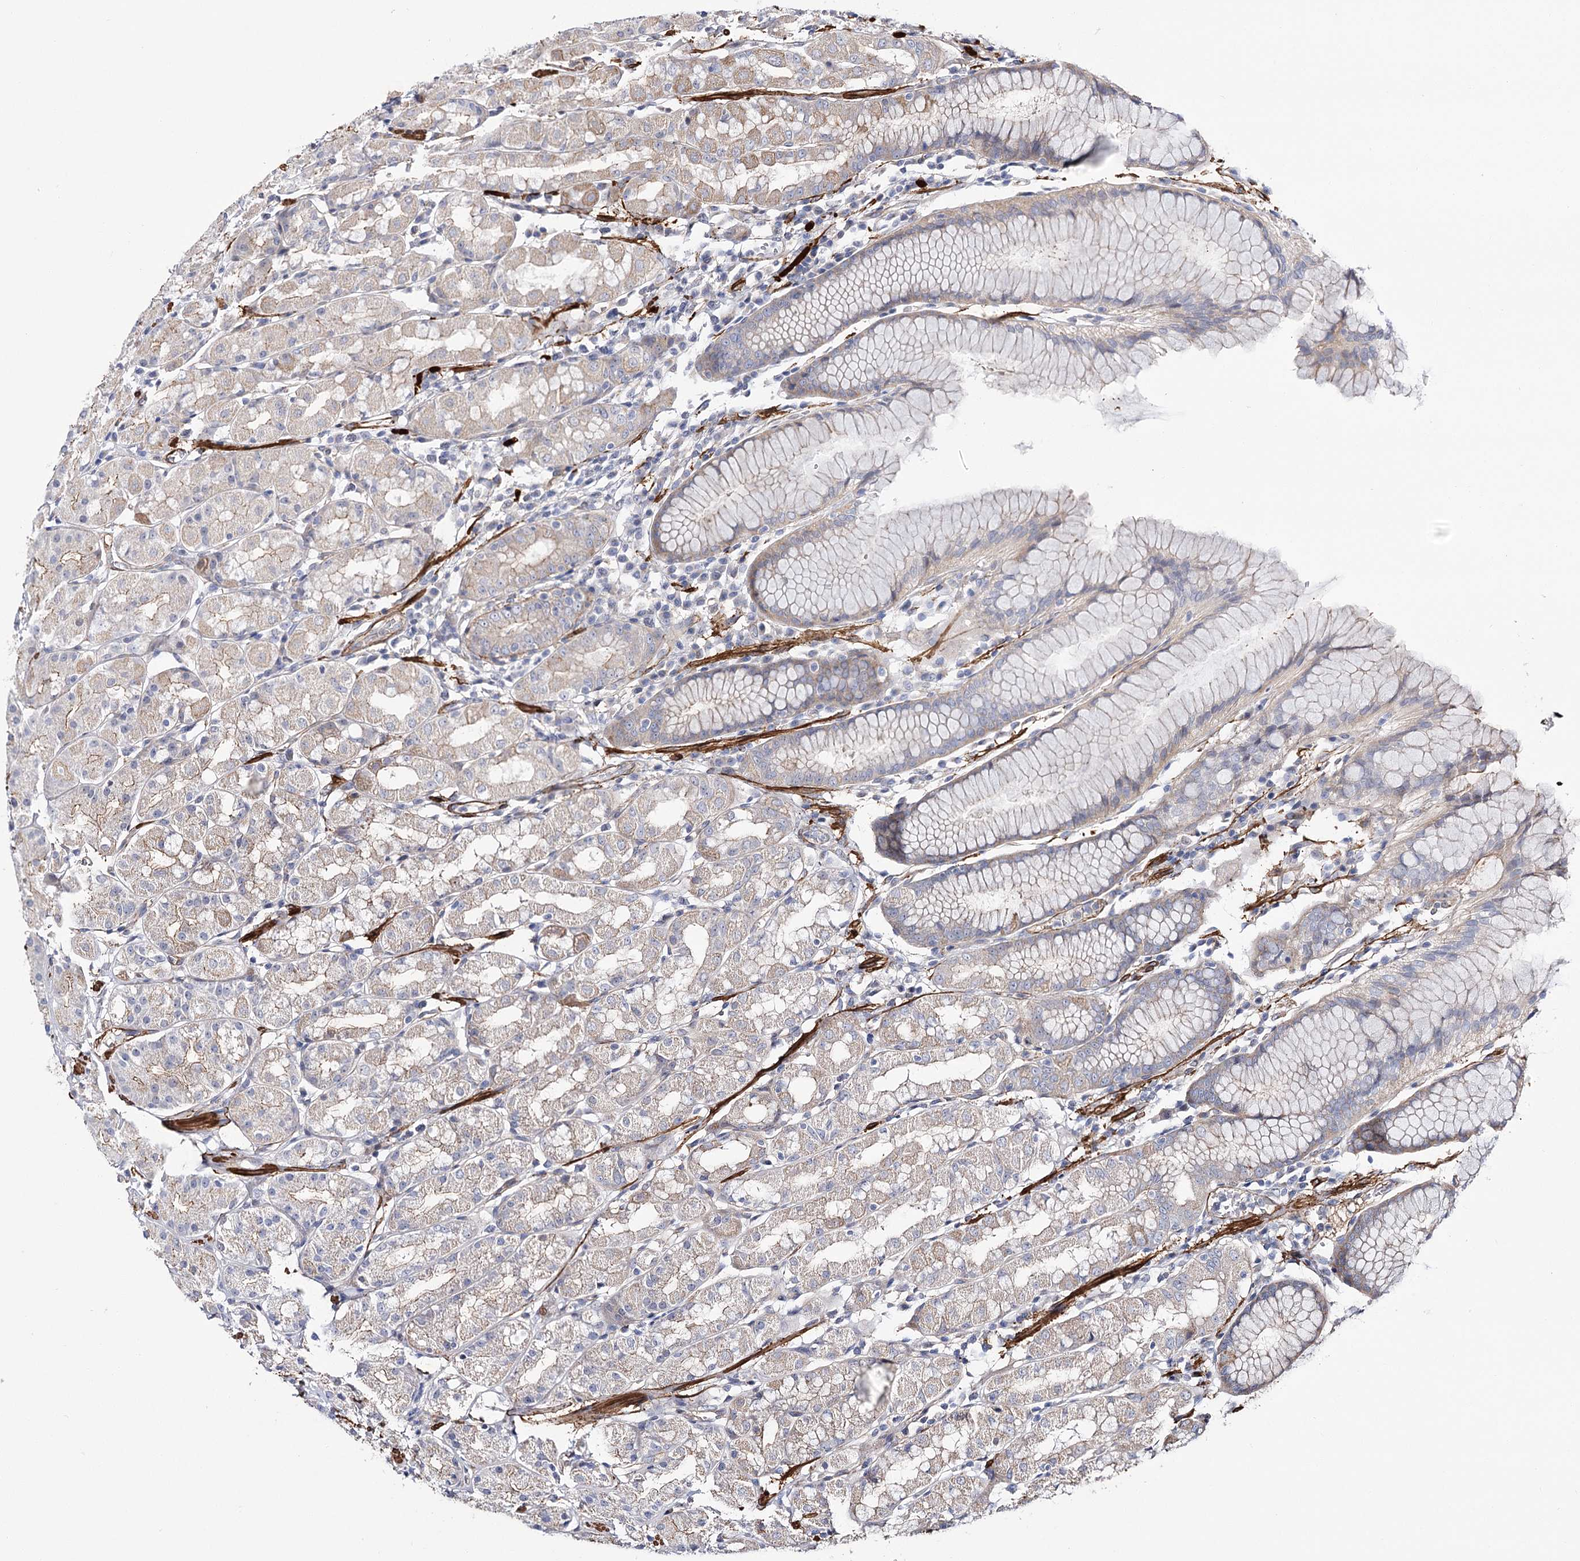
{"staining": {"intensity": "weak", "quantity": "<25%", "location": "cytoplasmic/membranous"}, "tissue": "stomach", "cell_type": "Glandular cells", "image_type": "normal", "snomed": [{"axis": "morphology", "description": "Normal tissue, NOS"}, {"axis": "topography", "description": "Stomach, lower"}], "caption": "The IHC image has no significant expression in glandular cells of stomach.", "gene": "WASHC3", "patient": {"sex": "female", "age": 56}}